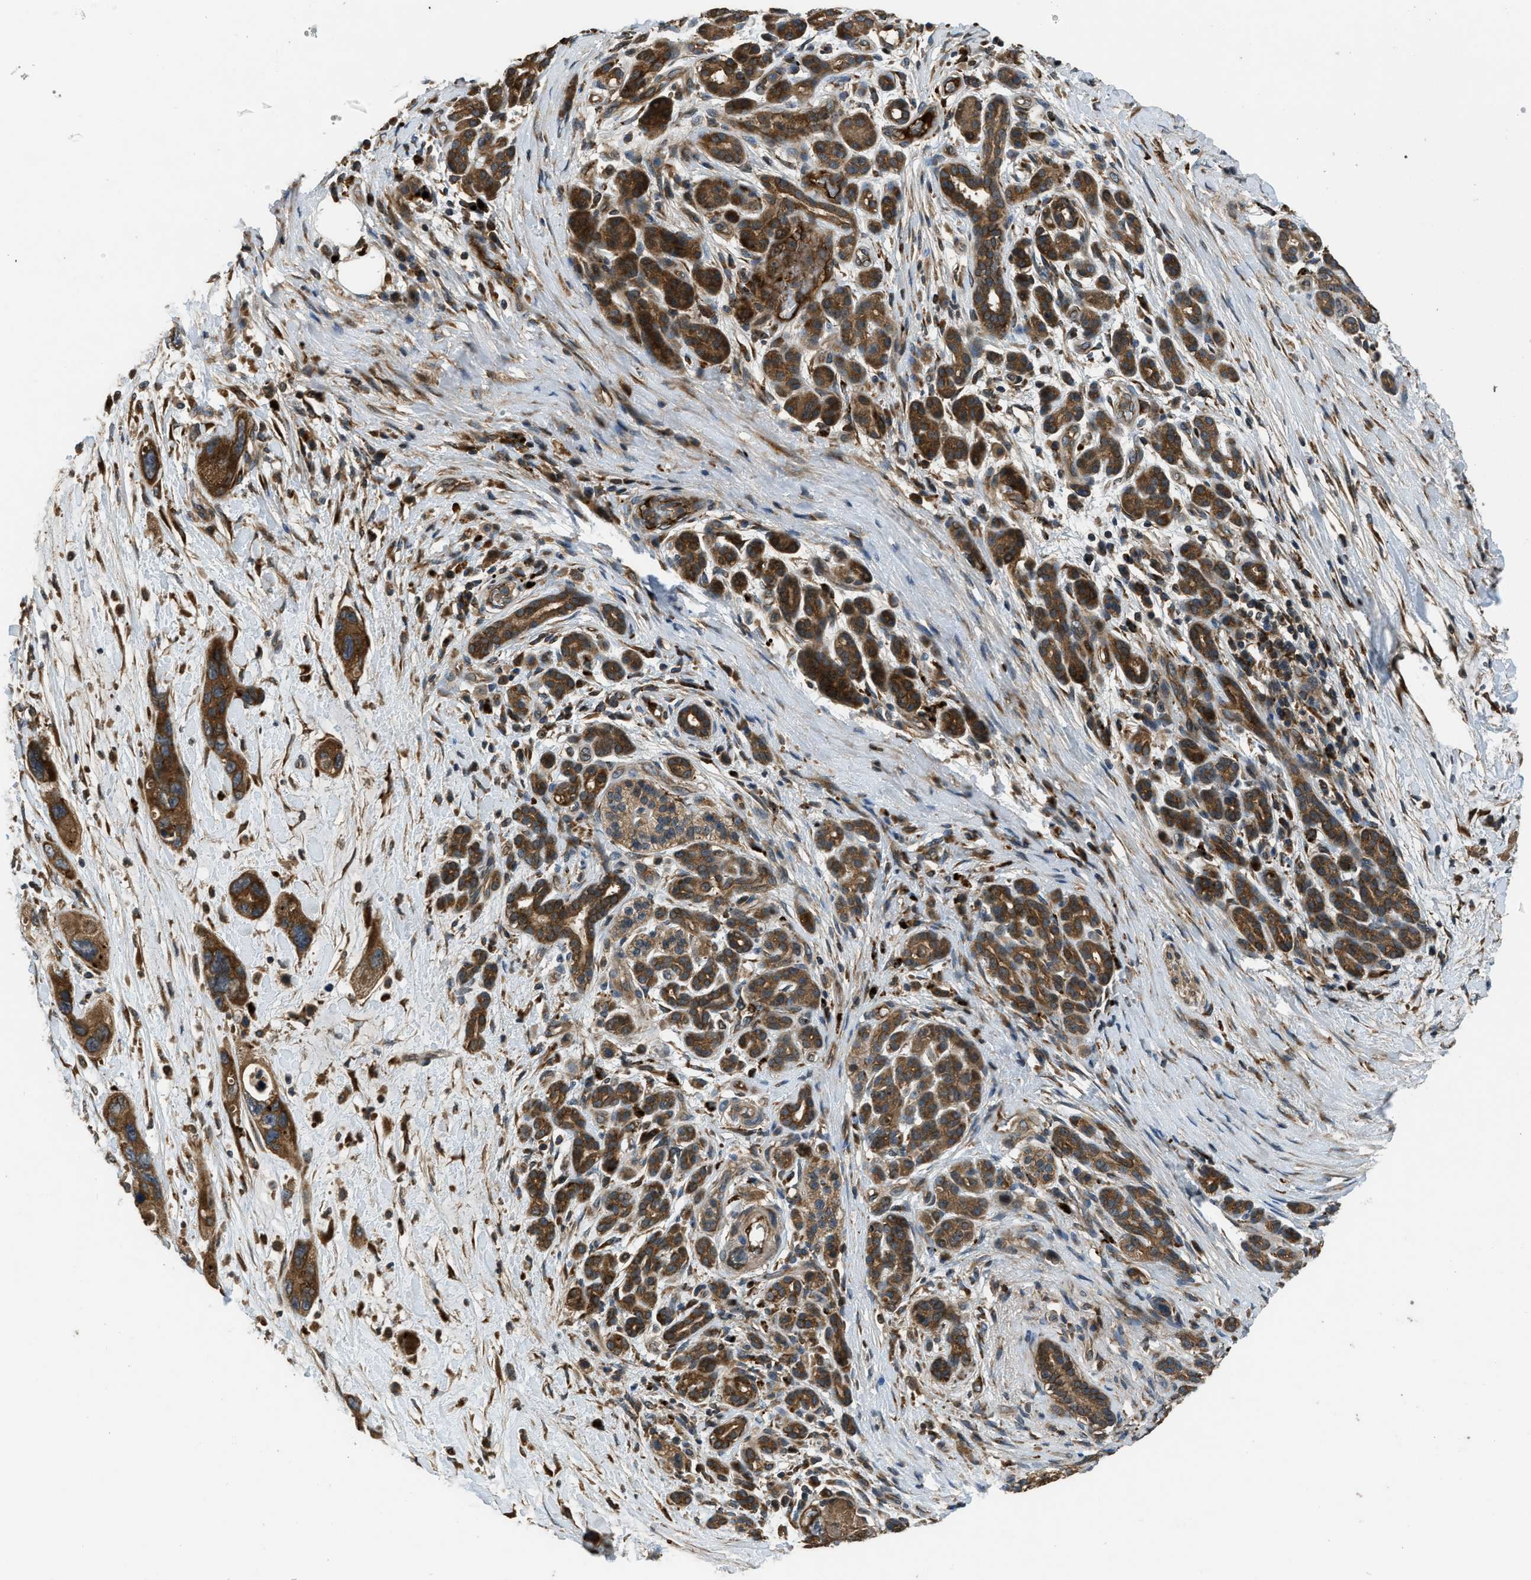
{"staining": {"intensity": "strong", "quantity": ">75%", "location": "cytoplasmic/membranous"}, "tissue": "pancreatic cancer", "cell_type": "Tumor cells", "image_type": "cancer", "snomed": [{"axis": "morphology", "description": "Adenocarcinoma, NOS"}, {"axis": "topography", "description": "Pancreas"}], "caption": "Pancreatic cancer was stained to show a protein in brown. There is high levels of strong cytoplasmic/membranous staining in approximately >75% of tumor cells.", "gene": "GGH", "patient": {"sex": "female", "age": 70}}